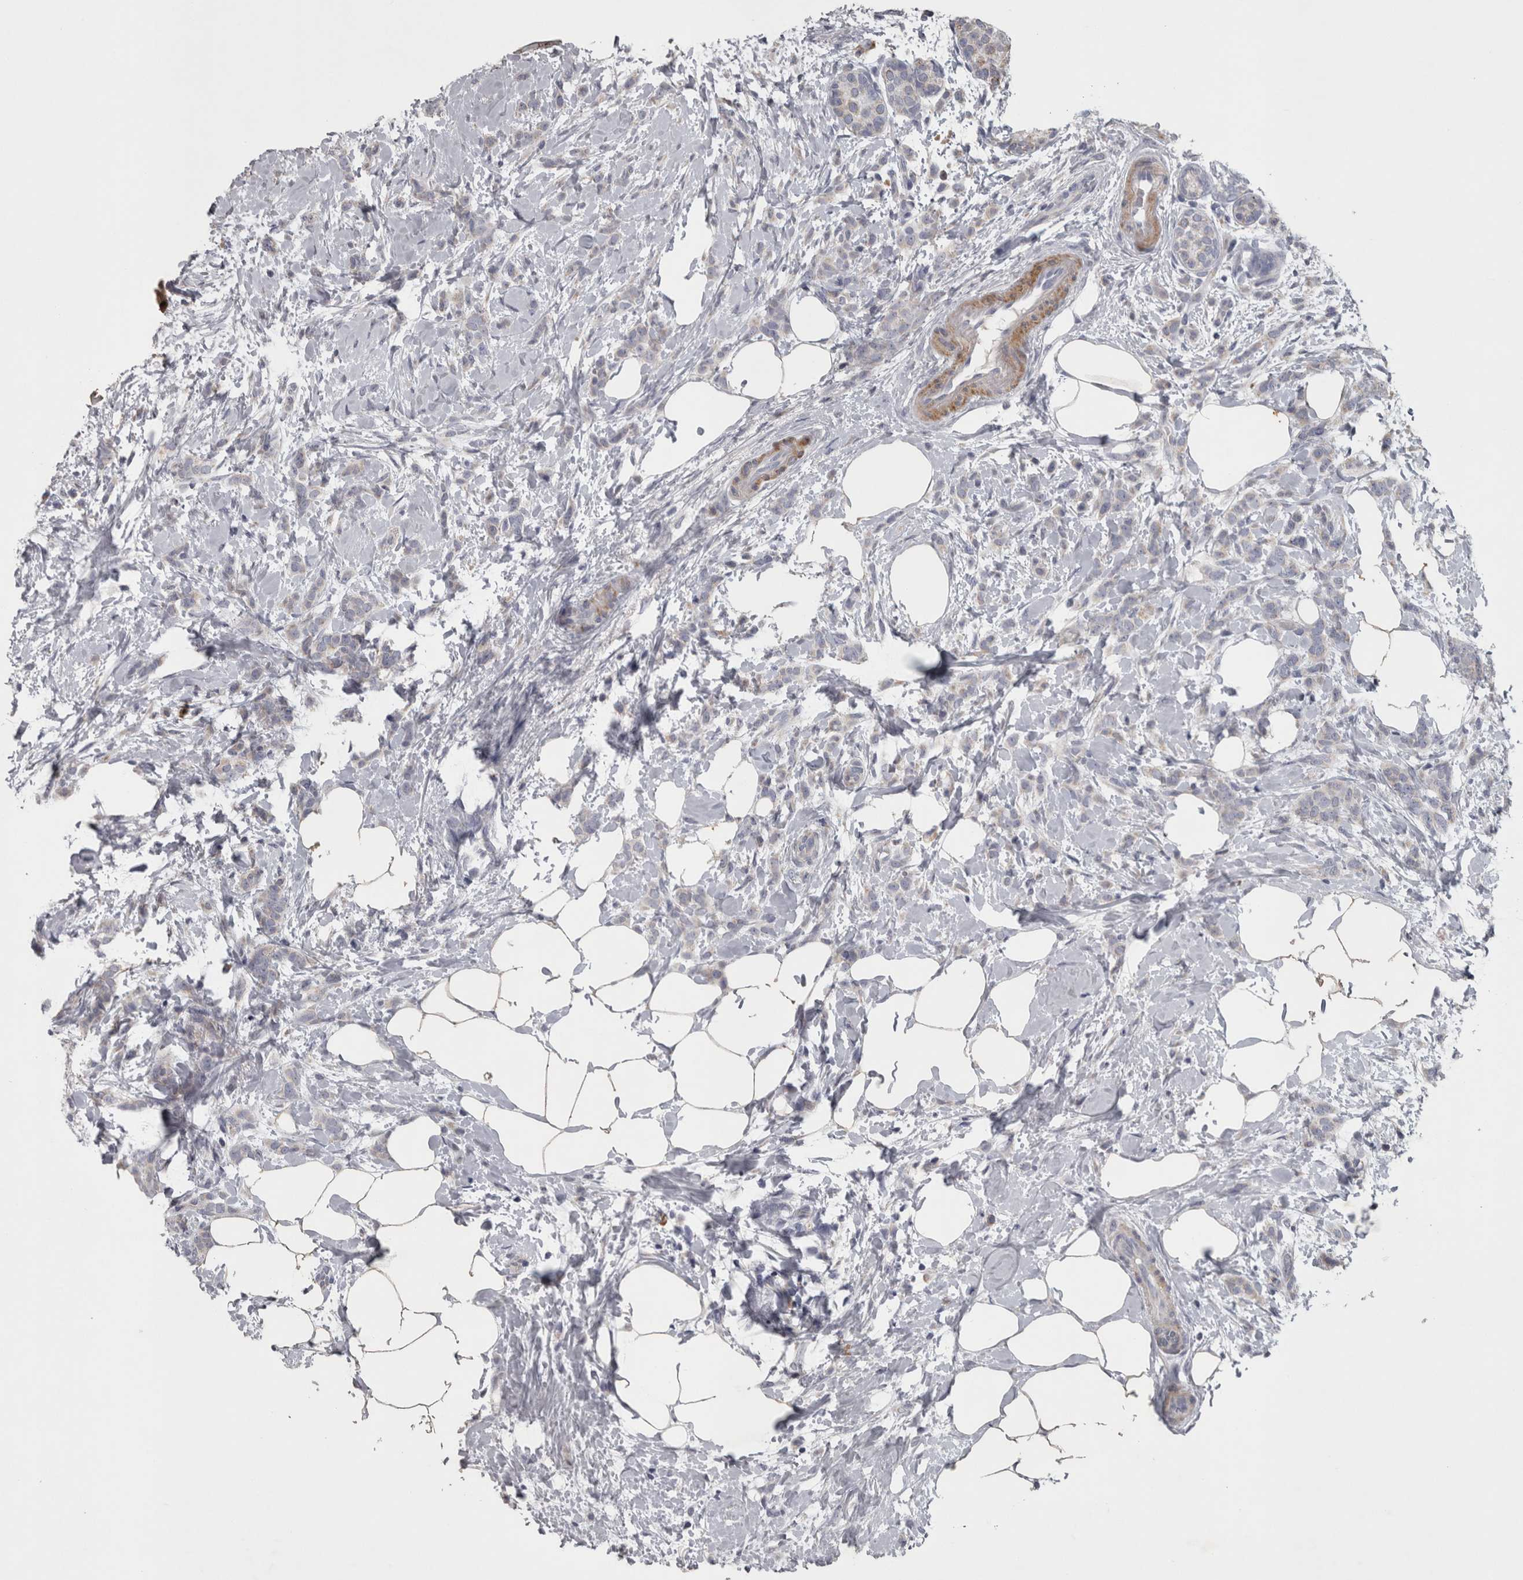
{"staining": {"intensity": "weak", "quantity": "25%-75%", "location": "cytoplasmic/membranous"}, "tissue": "breast cancer", "cell_type": "Tumor cells", "image_type": "cancer", "snomed": [{"axis": "morphology", "description": "Lobular carcinoma, in situ"}, {"axis": "morphology", "description": "Lobular carcinoma"}, {"axis": "topography", "description": "Breast"}], "caption": "A high-resolution image shows IHC staining of lobular carcinoma (breast), which shows weak cytoplasmic/membranous positivity in approximately 25%-75% of tumor cells. (DAB (3,3'-diaminobenzidine) = brown stain, brightfield microscopy at high magnification).", "gene": "DBT", "patient": {"sex": "female", "age": 41}}